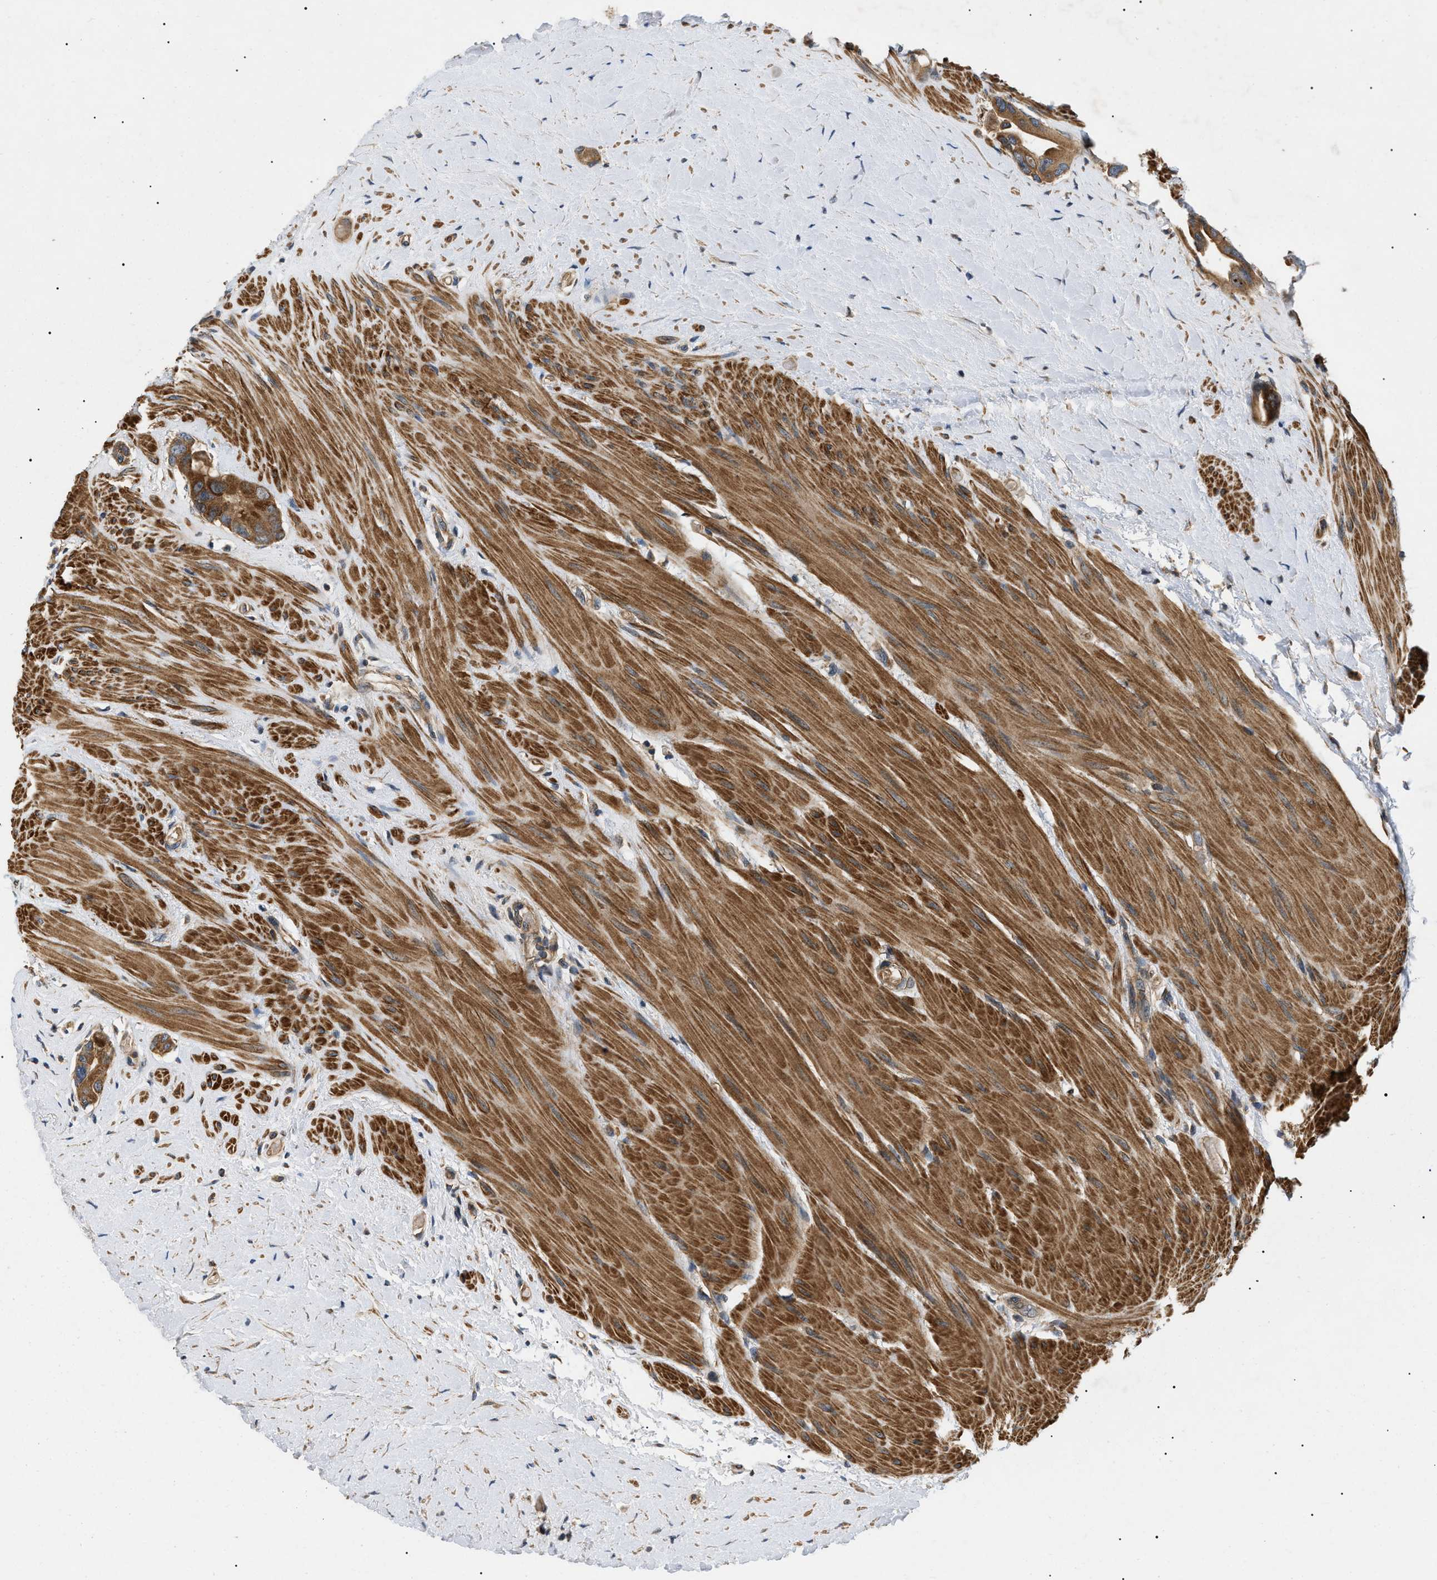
{"staining": {"intensity": "strong", "quantity": ">75%", "location": "cytoplasmic/membranous"}, "tissue": "colorectal cancer", "cell_type": "Tumor cells", "image_type": "cancer", "snomed": [{"axis": "morphology", "description": "Adenocarcinoma, NOS"}, {"axis": "topography", "description": "Rectum"}], "caption": "This is a photomicrograph of immunohistochemistry staining of adenocarcinoma (colorectal), which shows strong expression in the cytoplasmic/membranous of tumor cells.", "gene": "PPM1B", "patient": {"sex": "male", "age": 51}}